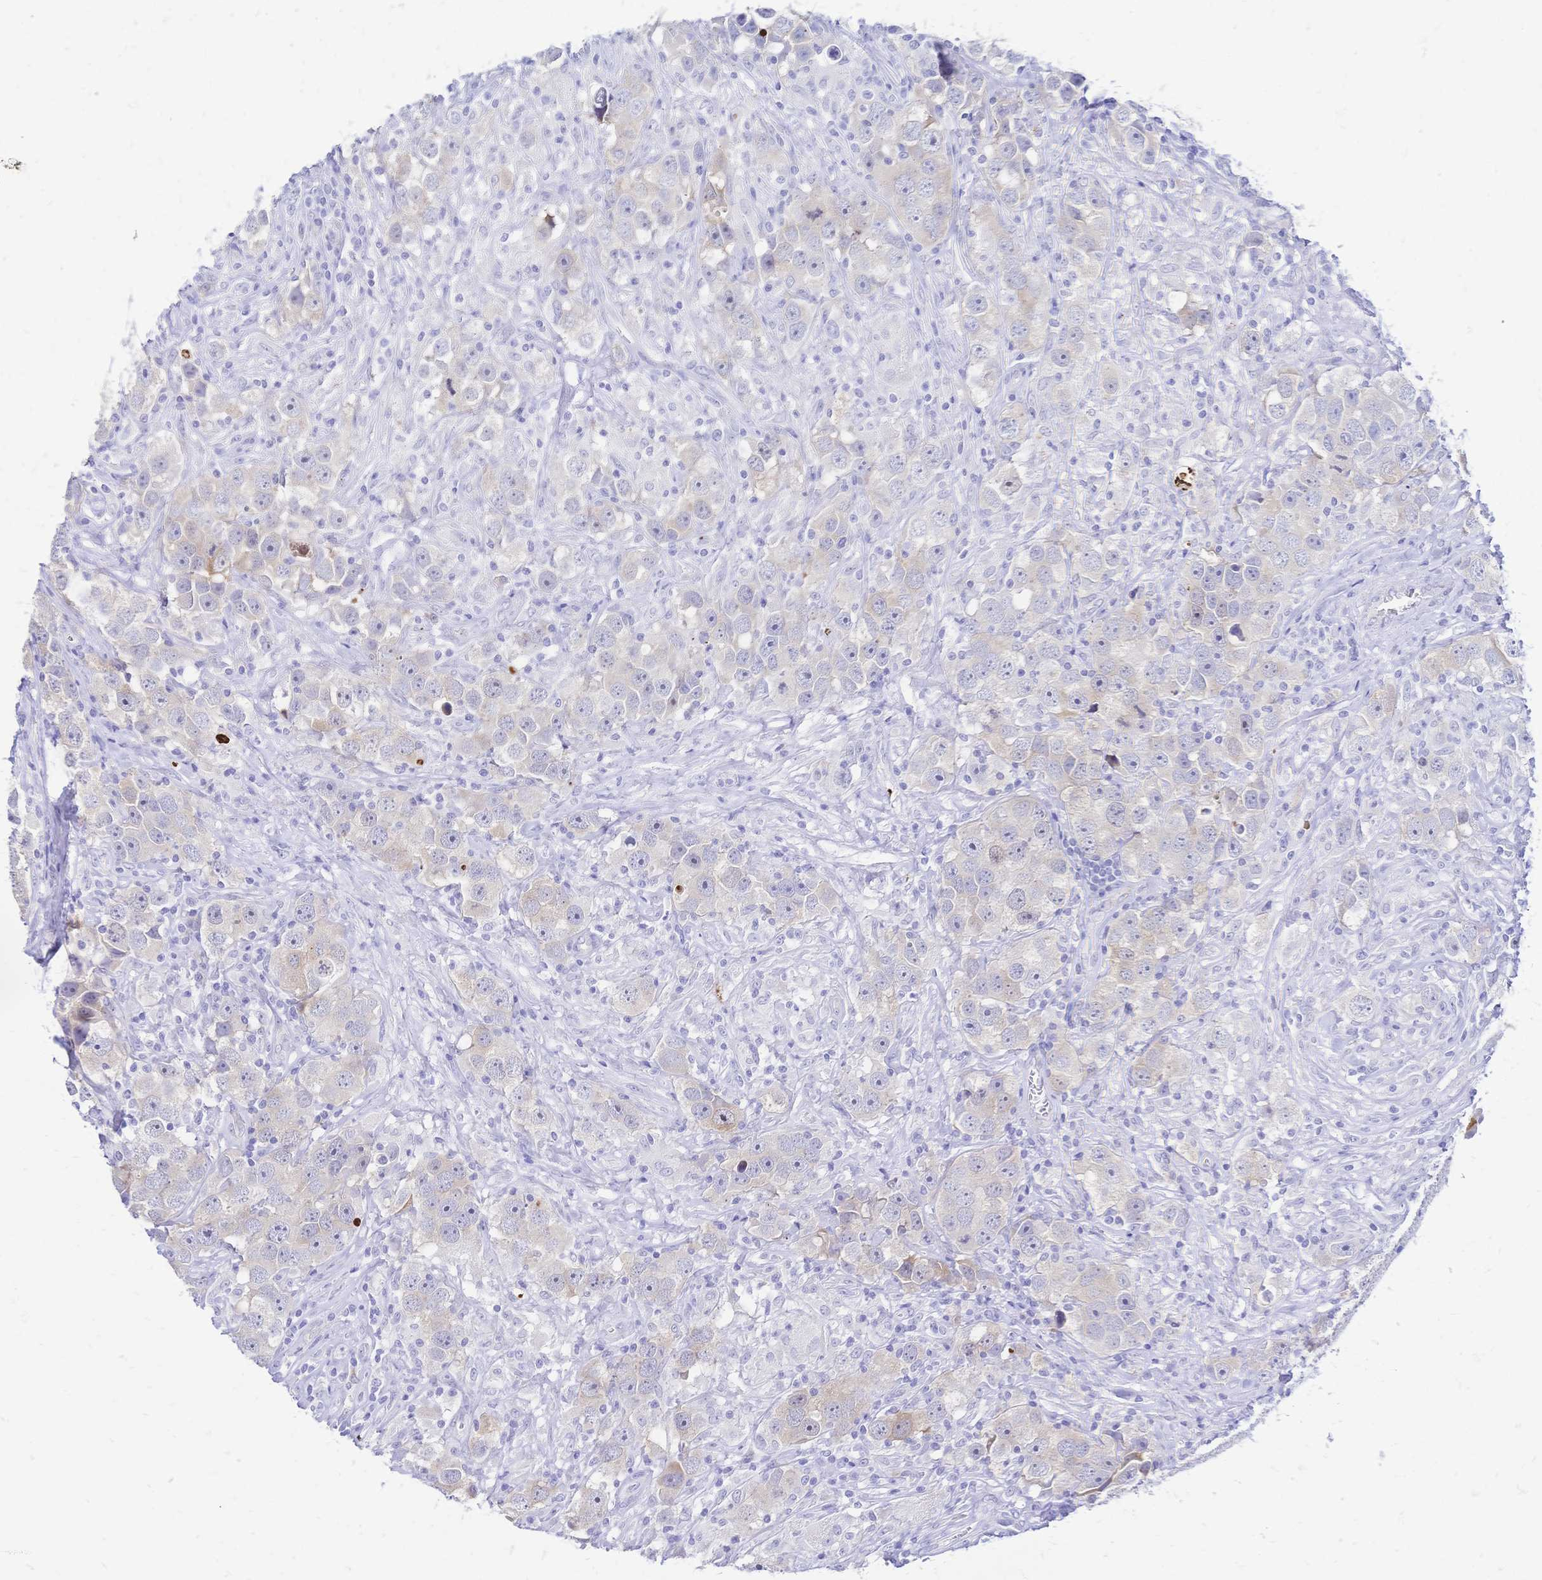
{"staining": {"intensity": "negative", "quantity": "none", "location": "none"}, "tissue": "testis cancer", "cell_type": "Tumor cells", "image_type": "cancer", "snomed": [{"axis": "morphology", "description": "Seminoma, NOS"}, {"axis": "topography", "description": "Testis"}], "caption": "A photomicrograph of human testis cancer is negative for staining in tumor cells.", "gene": "GRB7", "patient": {"sex": "male", "age": 49}}